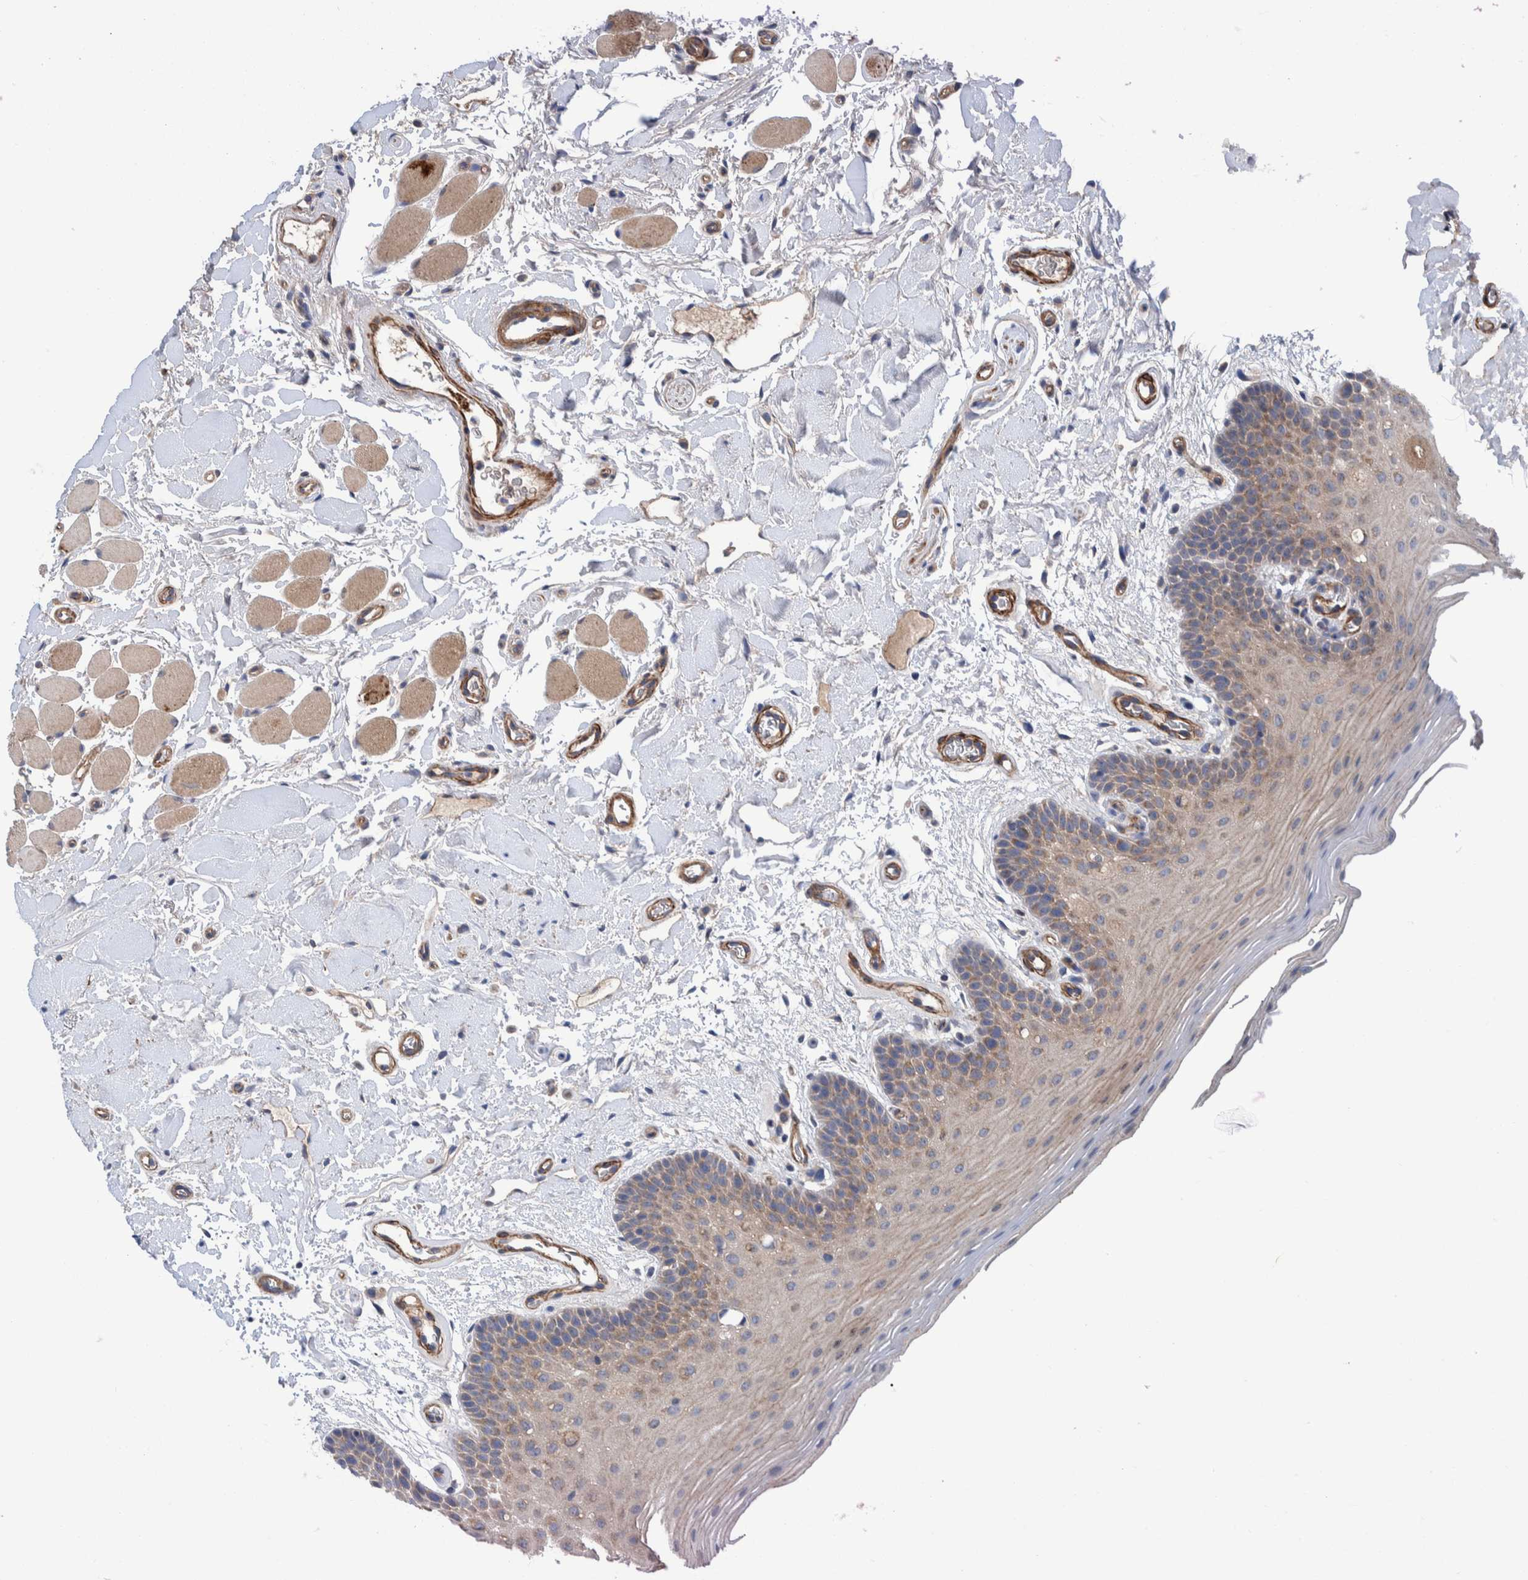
{"staining": {"intensity": "weak", "quantity": "25%-75%", "location": "cytoplasmic/membranous"}, "tissue": "oral mucosa", "cell_type": "Squamous epithelial cells", "image_type": "normal", "snomed": [{"axis": "morphology", "description": "Normal tissue, NOS"}, {"axis": "topography", "description": "Oral tissue"}], "caption": "DAB (3,3'-diaminobenzidine) immunohistochemical staining of normal oral mucosa exhibits weak cytoplasmic/membranous protein staining in approximately 25%-75% of squamous epithelial cells. Using DAB (3,3'-diaminobenzidine) (brown) and hematoxylin (blue) stains, captured at high magnification using brightfield microscopy.", "gene": "ENSG00000262660", "patient": {"sex": "male", "age": 62}}